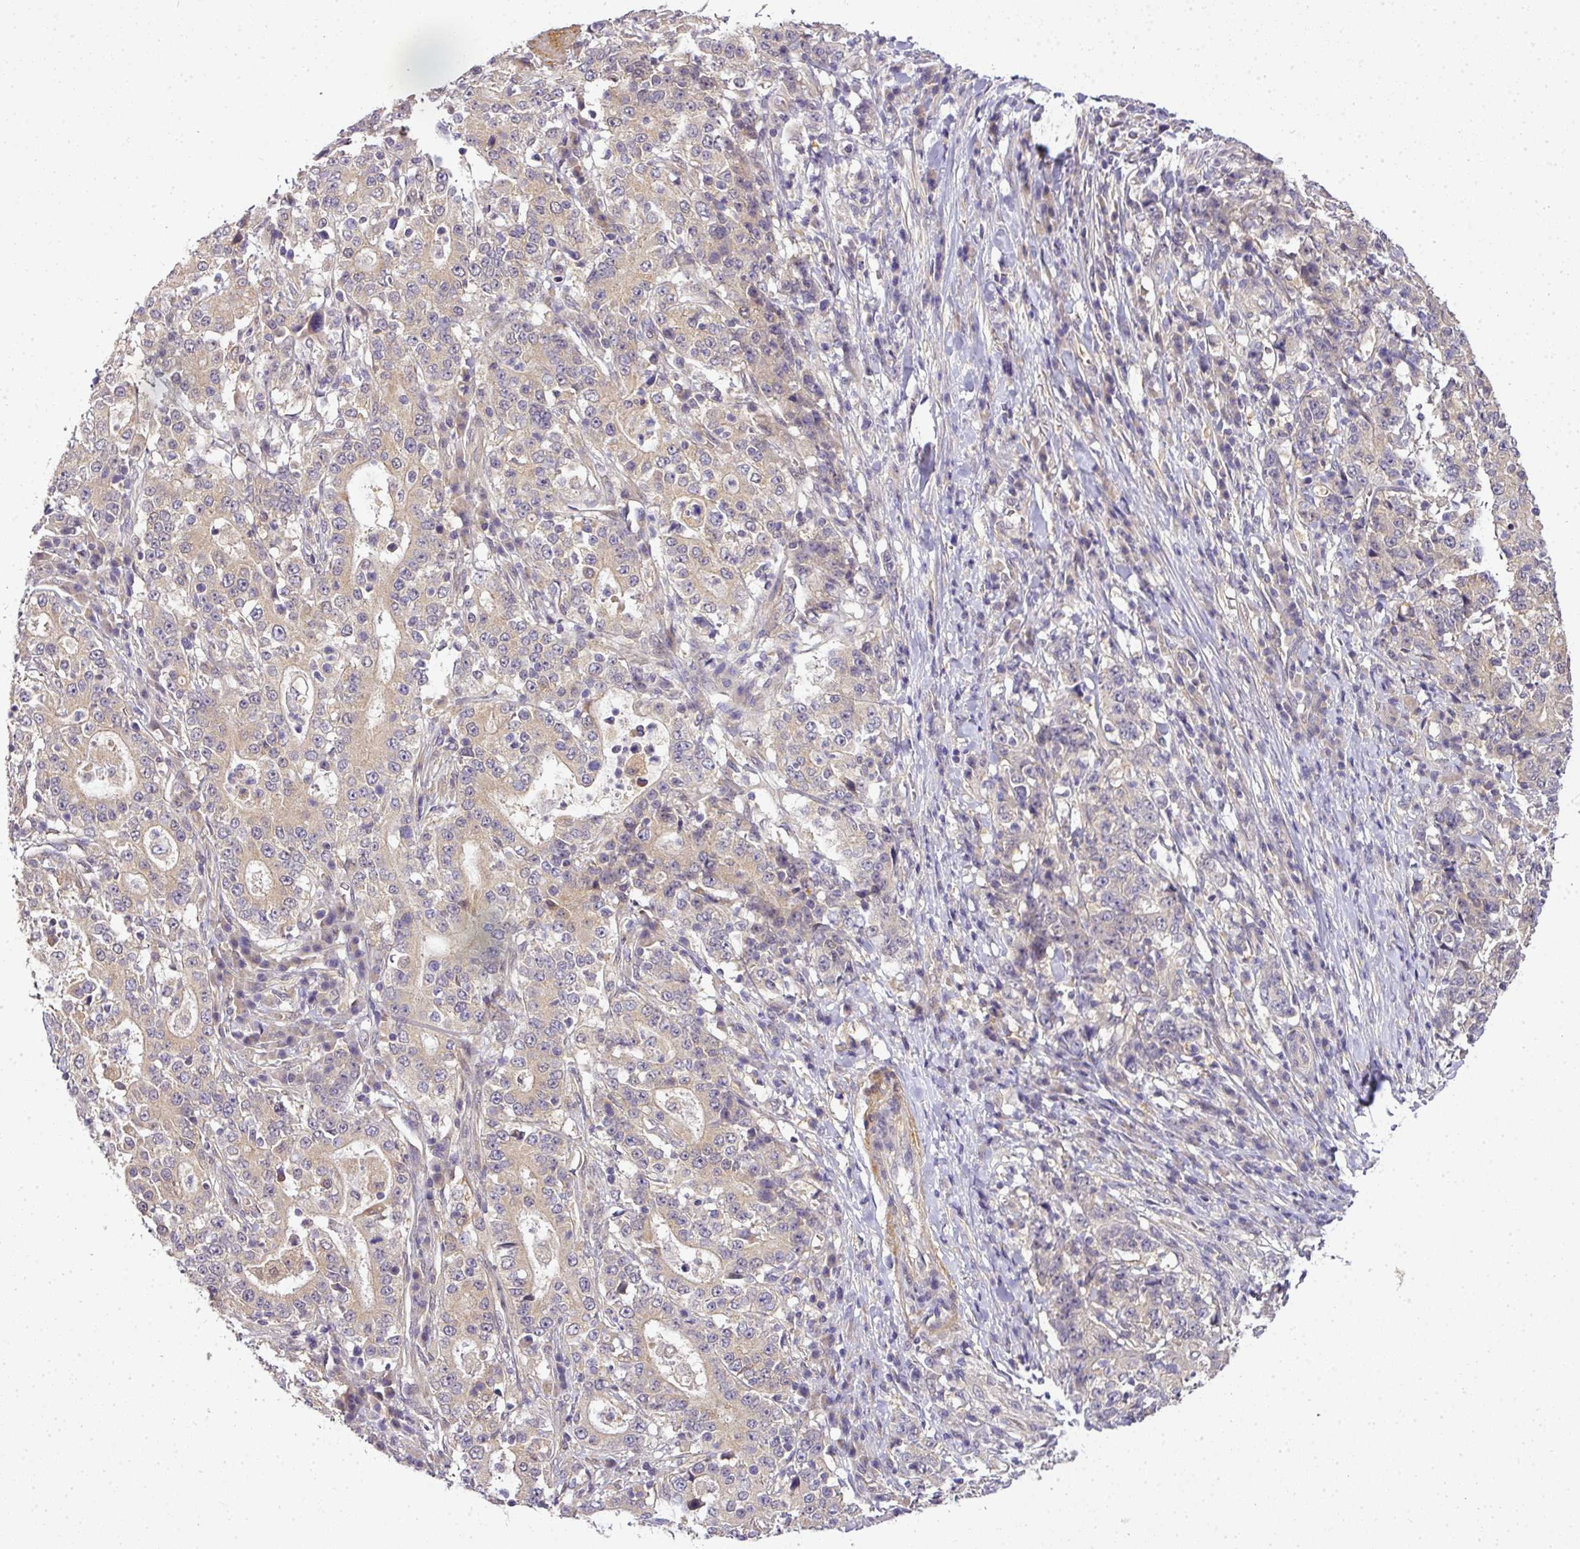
{"staining": {"intensity": "weak", "quantity": ">75%", "location": "cytoplasmic/membranous"}, "tissue": "stomach cancer", "cell_type": "Tumor cells", "image_type": "cancer", "snomed": [{"axis": "morphology", "description": "Normal tissue, NOS"}, {"axis": "morphology", "description": "Adenocarcinoma, NOS"}, {"axis": "topography", "description": "Stomach, upper"}, {"axis": "topography", "description": "Stomach"}], "caption": "This micrograph reveals immunohistochemistry staining of adenocarcinoma (stomach), with low weak cytoplasmic/membranous staining in about >75% of tumor cells.", "gene": "ADH5", "patient": {"sex": "male", "age": 59}}